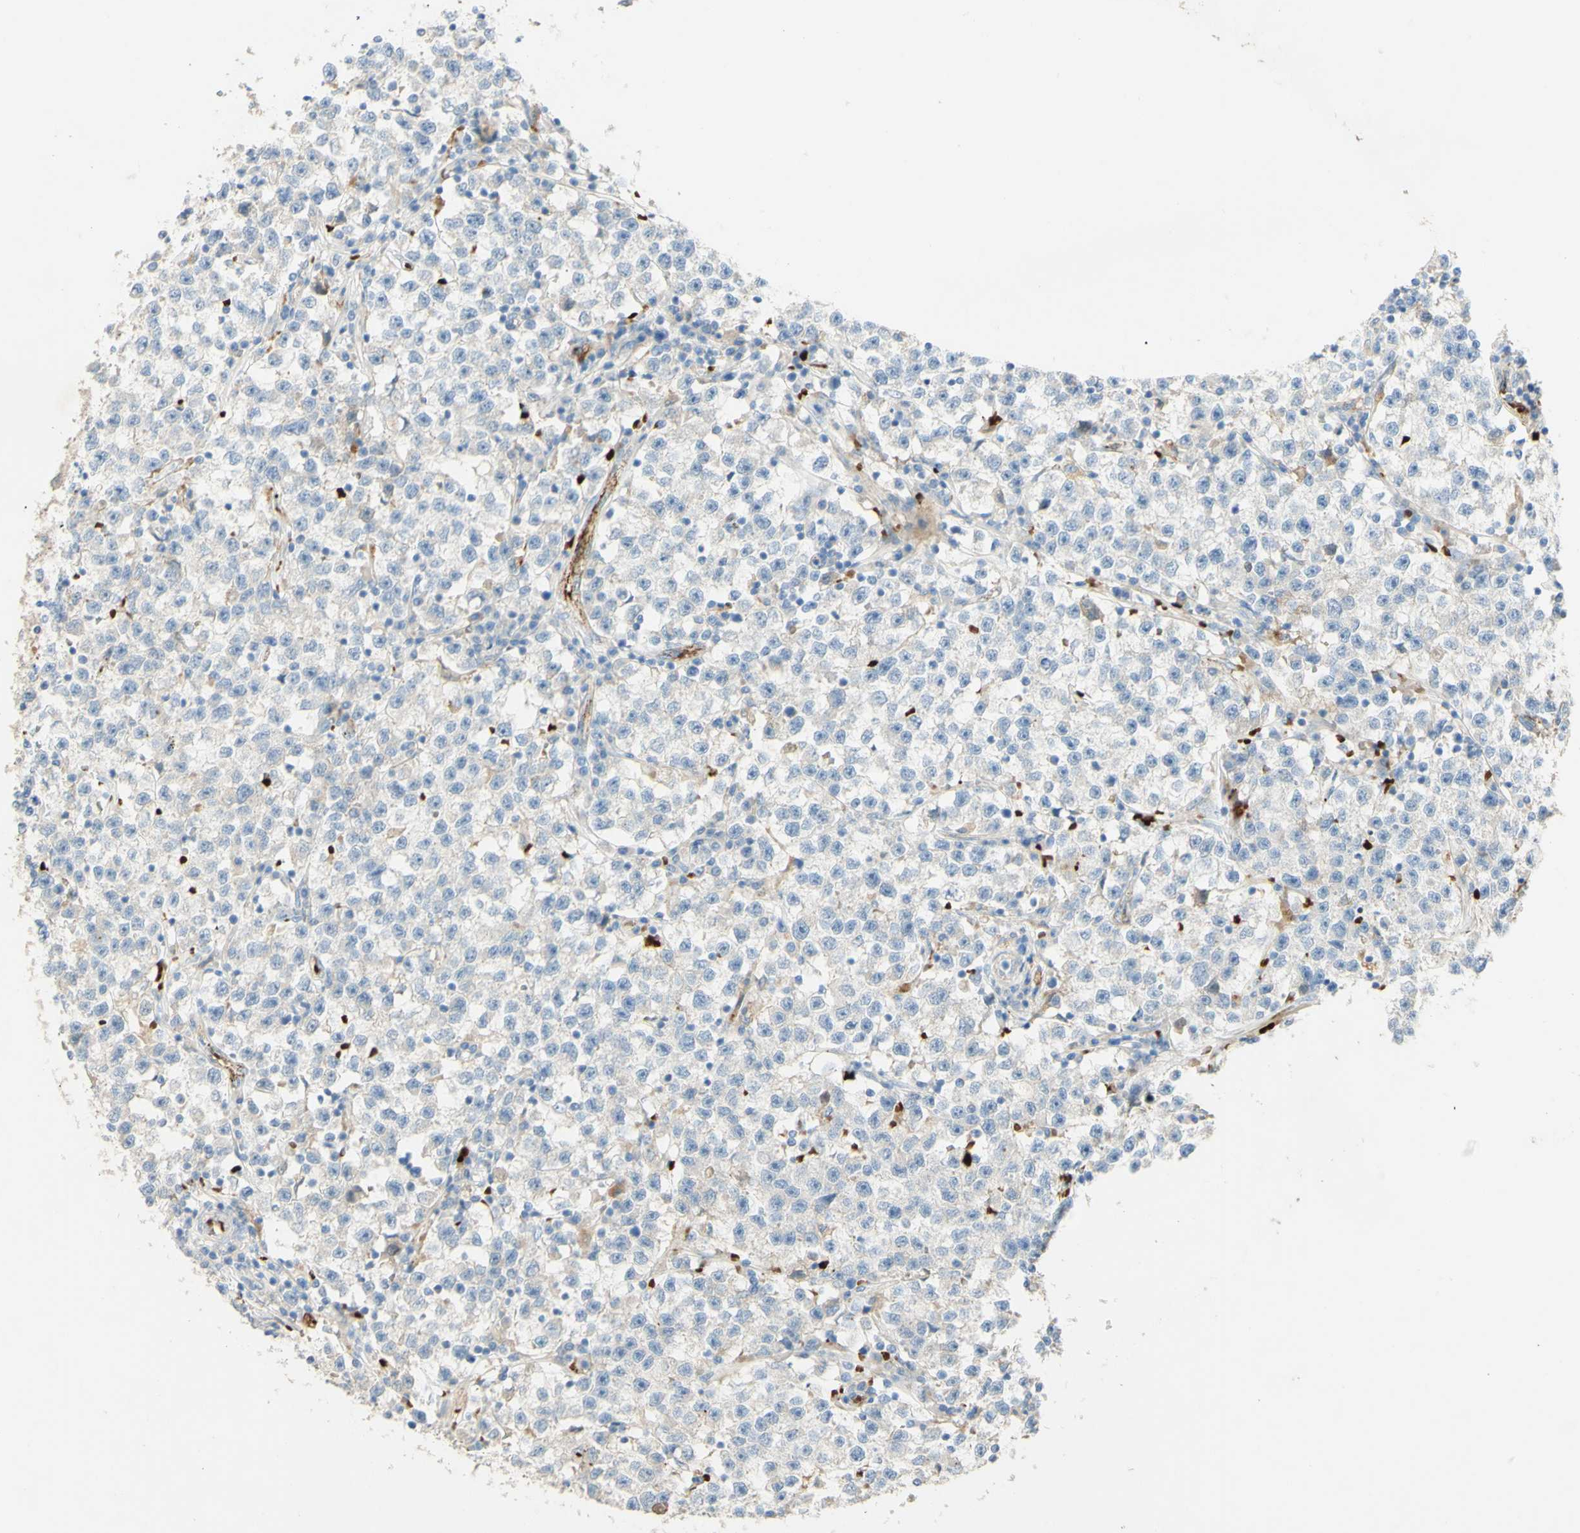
{"staining": {"intensity": "negative", "quantity": "none", "location": "none"}, "tissue": "testis cancer", "cell_type": "Tumor cells", "image_type": "cancer", "snomed": [{"axis": "morphology", "description": "Seminoma, NOS"}, {"axis": "topography", "description": "Testis"}], "caption": "High magnification brightfield microscopy of testis cancer stained with DAB (brown) and counterstained with hematoxylin (blue): tumor cells show no significant staining. (DAB (3,3'-diaminobenzidine) IHC, high magnification).", "gene": "GAN", "patient": {"sex": "male", "age": 22}}